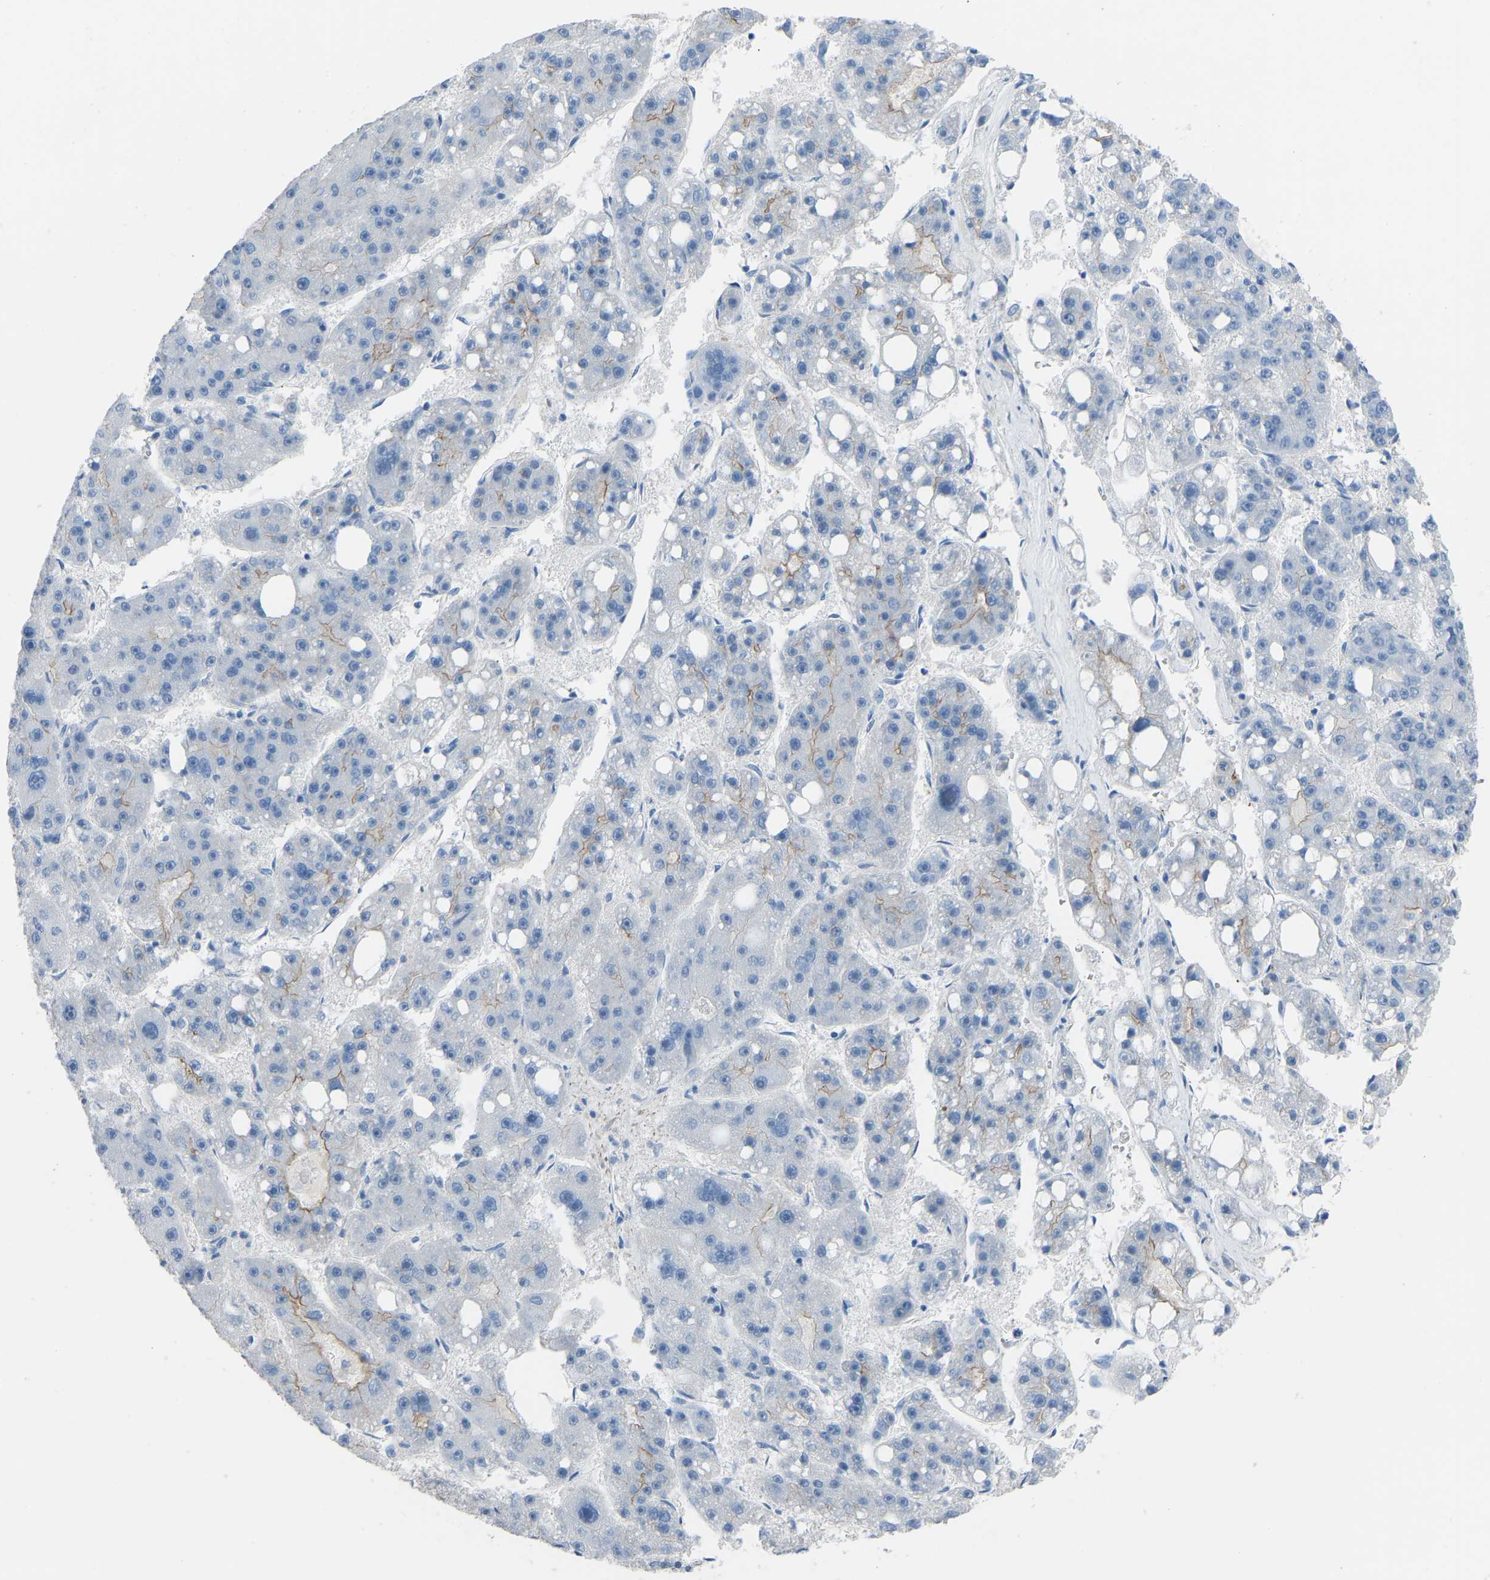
{"staining": {"intensity": "negative", "quantity": "none", "location": "none"}, "tissue": "liver cancer", "cell_type": "Tumor cells", "image_type": "cancer", "snomed": [{"axis": "morphology", "description": "Carcinoma, Hepatocellular, NOS"}, {"axis": "topography", "description": "Liver"}], "caption": "Human liver hepatocellular carcinoma stained for a protein using immunohistochemistry (IHC) reveals no staining in tumor cells.", "gene": "MYH10", "patient": {"sex": "female", "age": 61}}